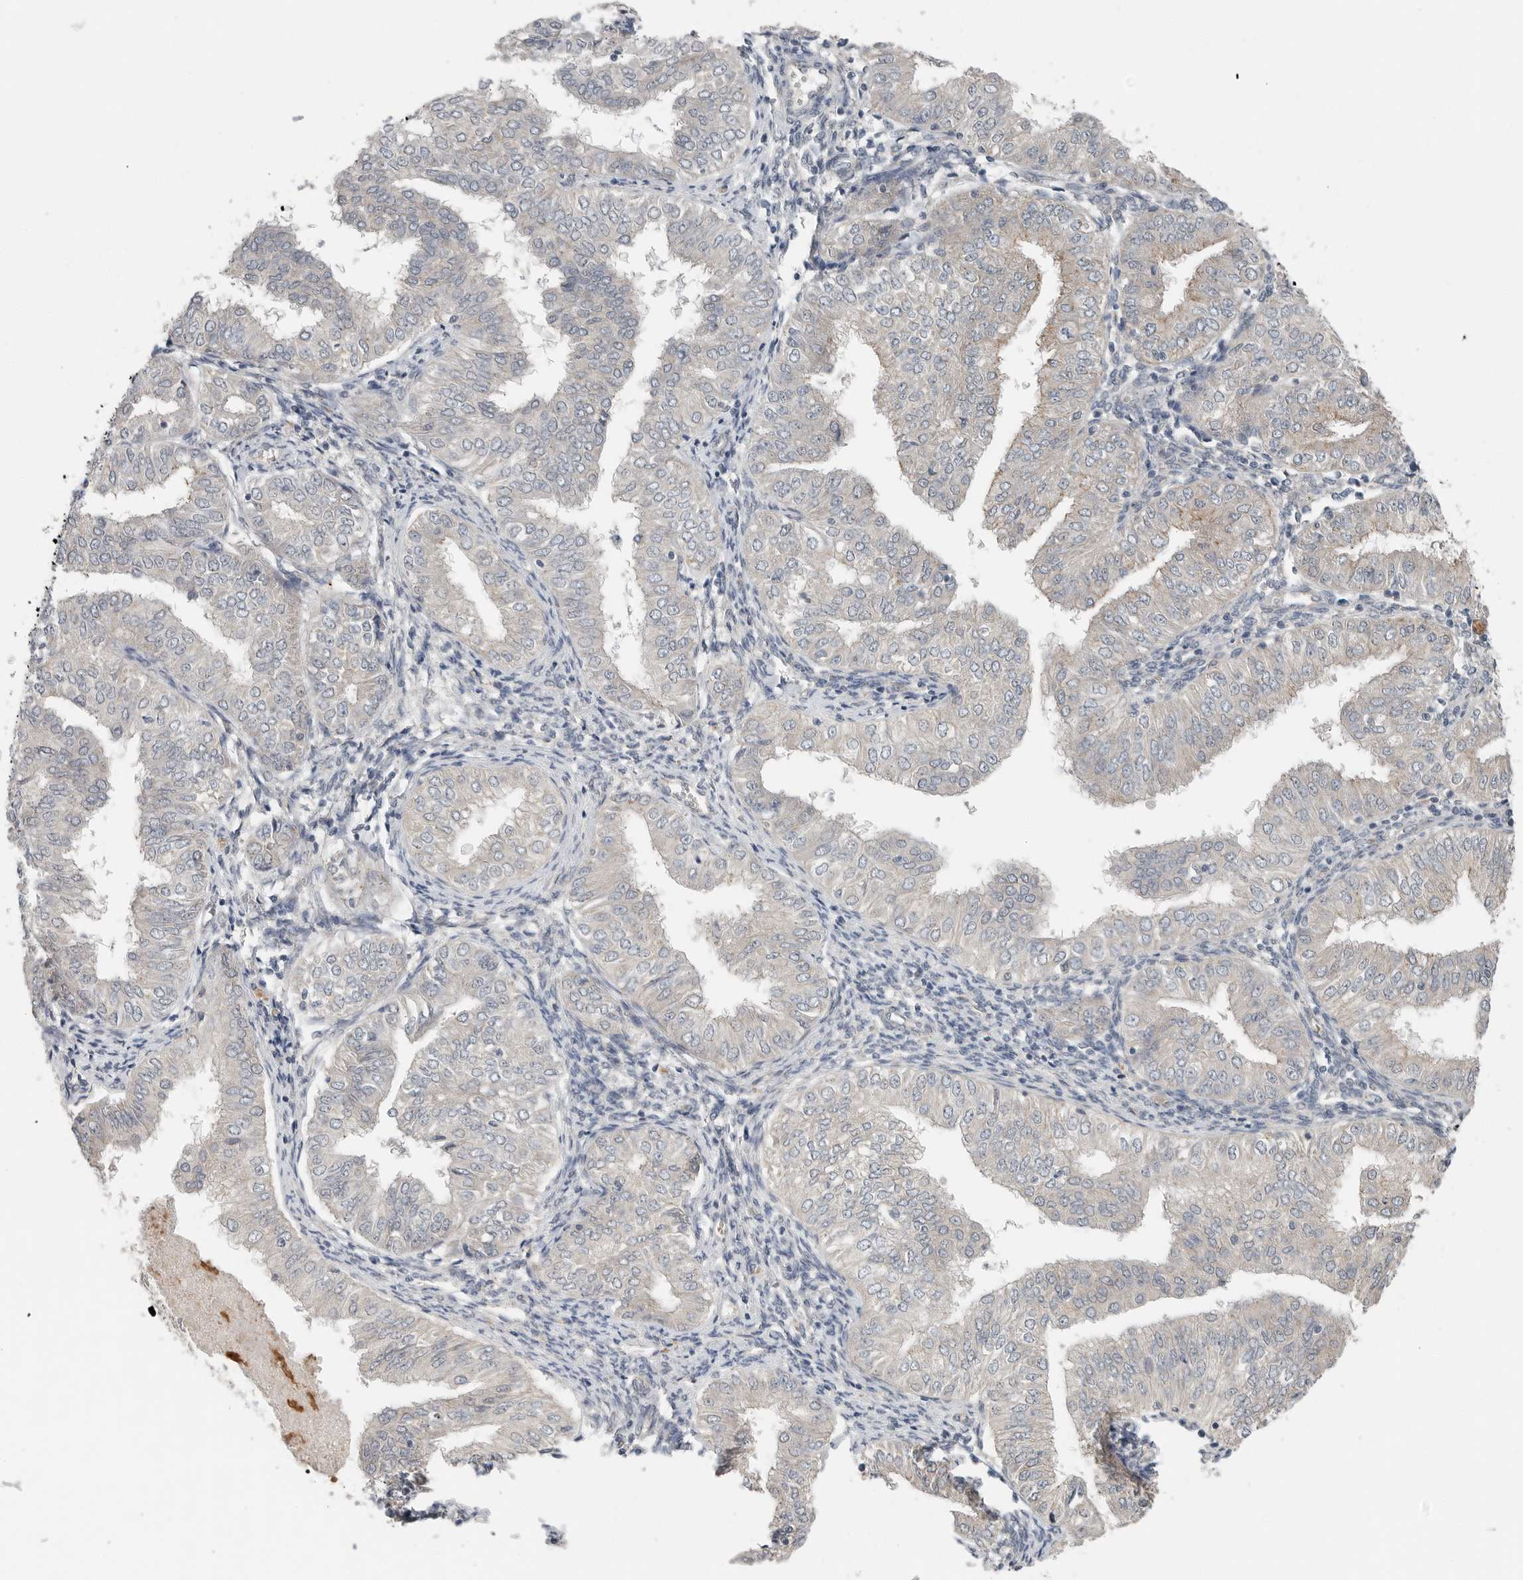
{"staining": {"intensity": "negative", "quantity": "none", "location": "none"}, "tissue": "endometrial cancer", "cell_type": "Tumor cells", "image_type": "cancer", "snomed": [{"axis": "morphology", "description": "Normal tissue, NOS"}, {"axis": "morphology", "description": "Adenocarcinoma, NOS"}, {"axis": "topography", "description": "Endometrium"}], "caption": "Endometrial cancer (adenocarcinoma) stained for a protein using IHC shows no expression tumor cells.", "gene": "FCRLB", "patient": {"sex": "female", "age": 53}}